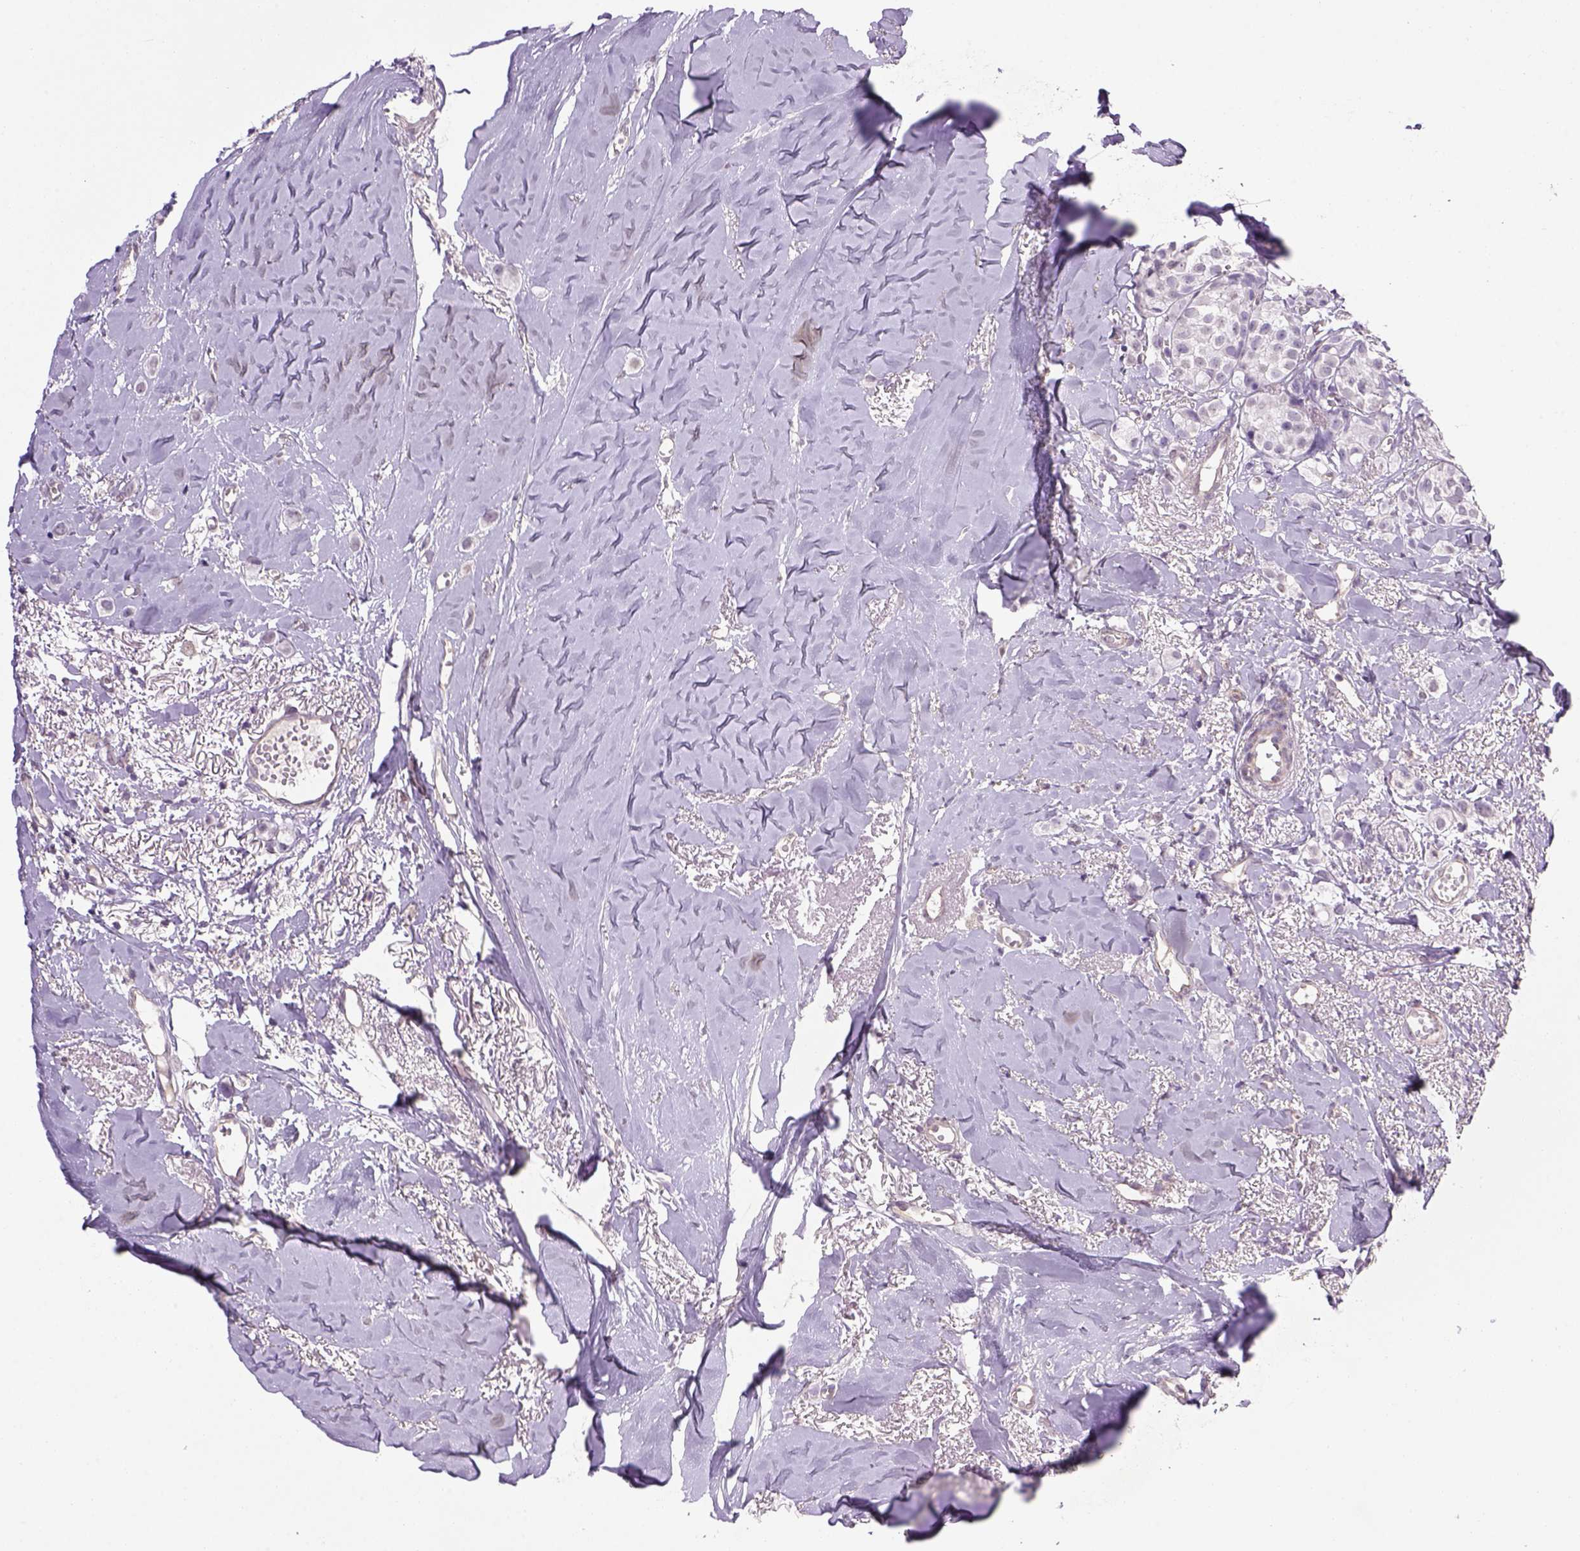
{"staining": {"intensity": "negative", "quantity": "none", "location": "none"}, "tissue": "breast cancer", "cell_type": "Tumor cells", "image_type": "cancer", "snomed": [{"axis": "morphology", "description": "Duct carcinoma"}, {"axis": "topography", "description": "Breast"}], "caption": "High power microscopy micrograph of an immunohistochemistry (IHC) image of breast cancer (invasive ductal carcinoma), revealing no significant staining in tumor cells.", "gene": "PRRT1", "patient": {"sex": "female", "age": 85}}